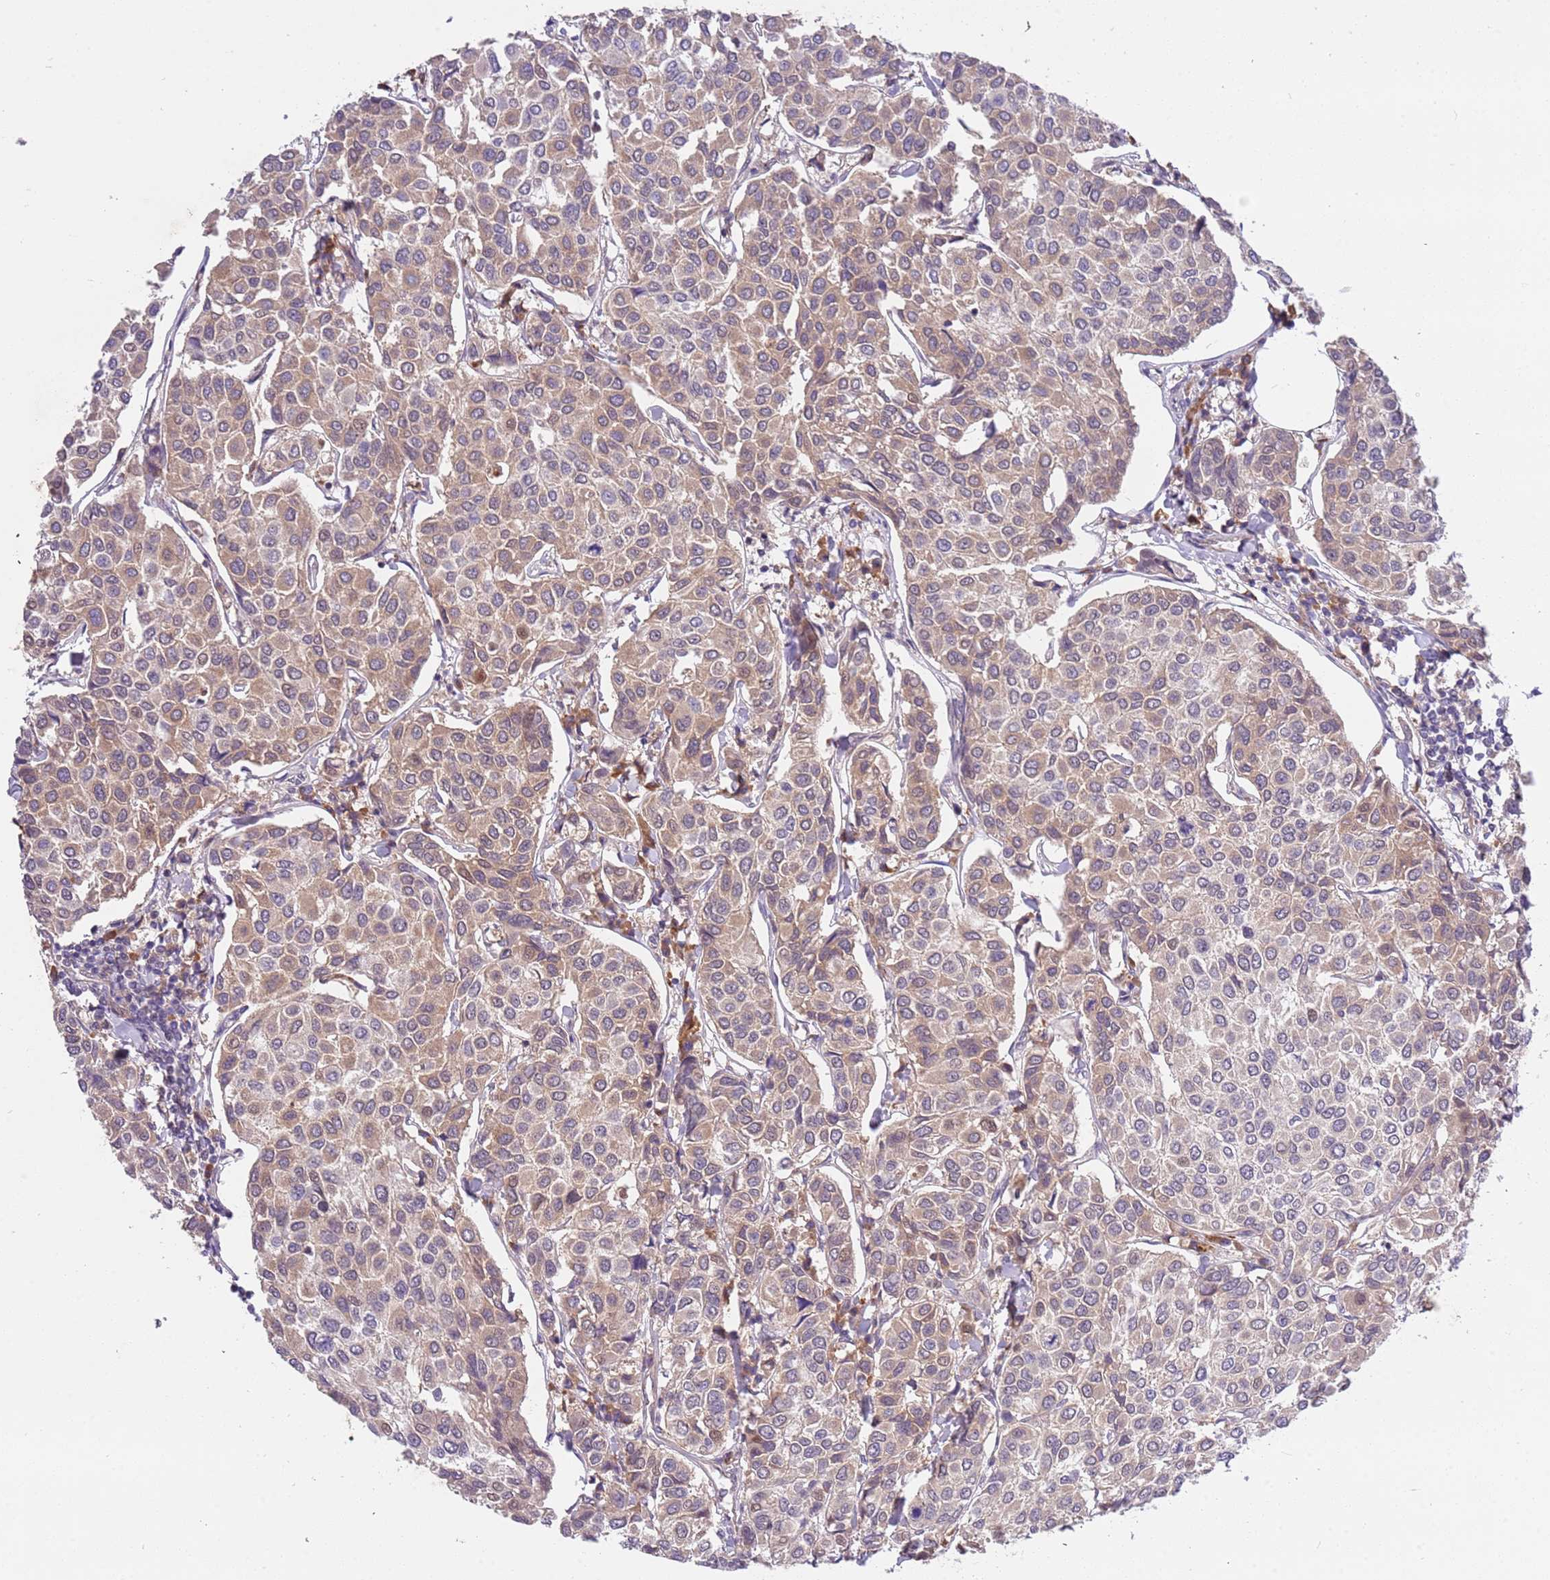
{"staining": {"intensity": "moderate", "quantity": "25%-75%", "location": "cytoplasmic/membranous"}, "tissue": "breast cancer", "cell_type": "Tumor cells", "image_type": "cancer", "snomed": [{"axis": "morphology", "description": "Duct carcinoma"}, {"axis": "topography", "description": "Breast"}], "caption": "Breast cancer (intraductal carcinoma) stained with a brown dye displays moderate cytoplasmic/membranous positive expression in approximately 25%-75% of tumor cells.", "gene": "MAGEF1", "patient": {"sex": "female", "age": 55}}